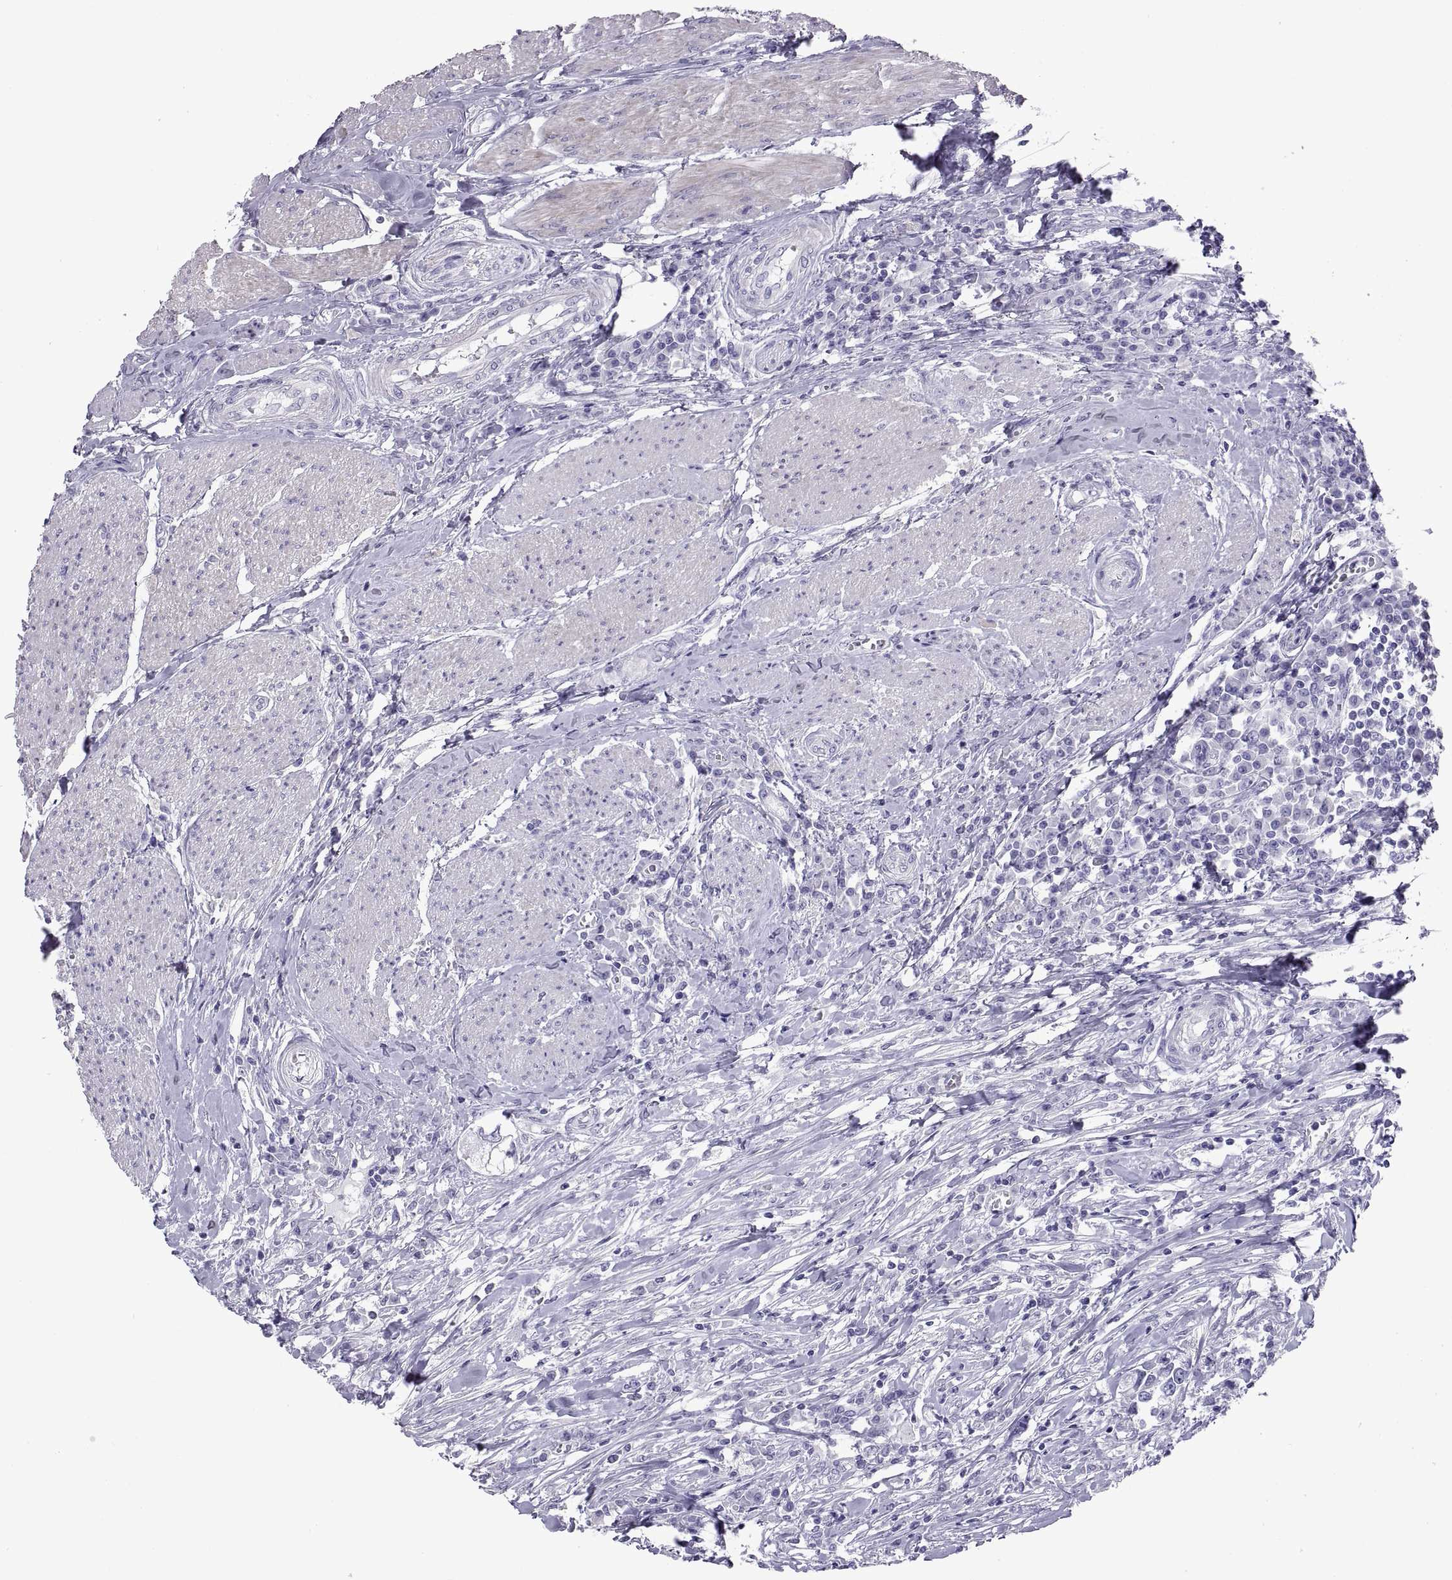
{"staining": {"intensity": "negative", "quantity": "none", "location": "none"}, "tissue": "urothelial cancer", "cell_type": "Tumor cells", "image_type": "cancer", "snomed": [{"axis": "morphology", "description": "Urothelial carcinoma, NOS"}, {"axis": "morphology", "description": "Urothelial carcinoma, High grade"}, {"axis": "topography", "description": "Urinary bladder"}], "caption": "Urothelial cancer stained for a protein using IHC shows no expression tumor cells.", "gene": "RGS20", "patient": {"sex": "male", "age": 63}}